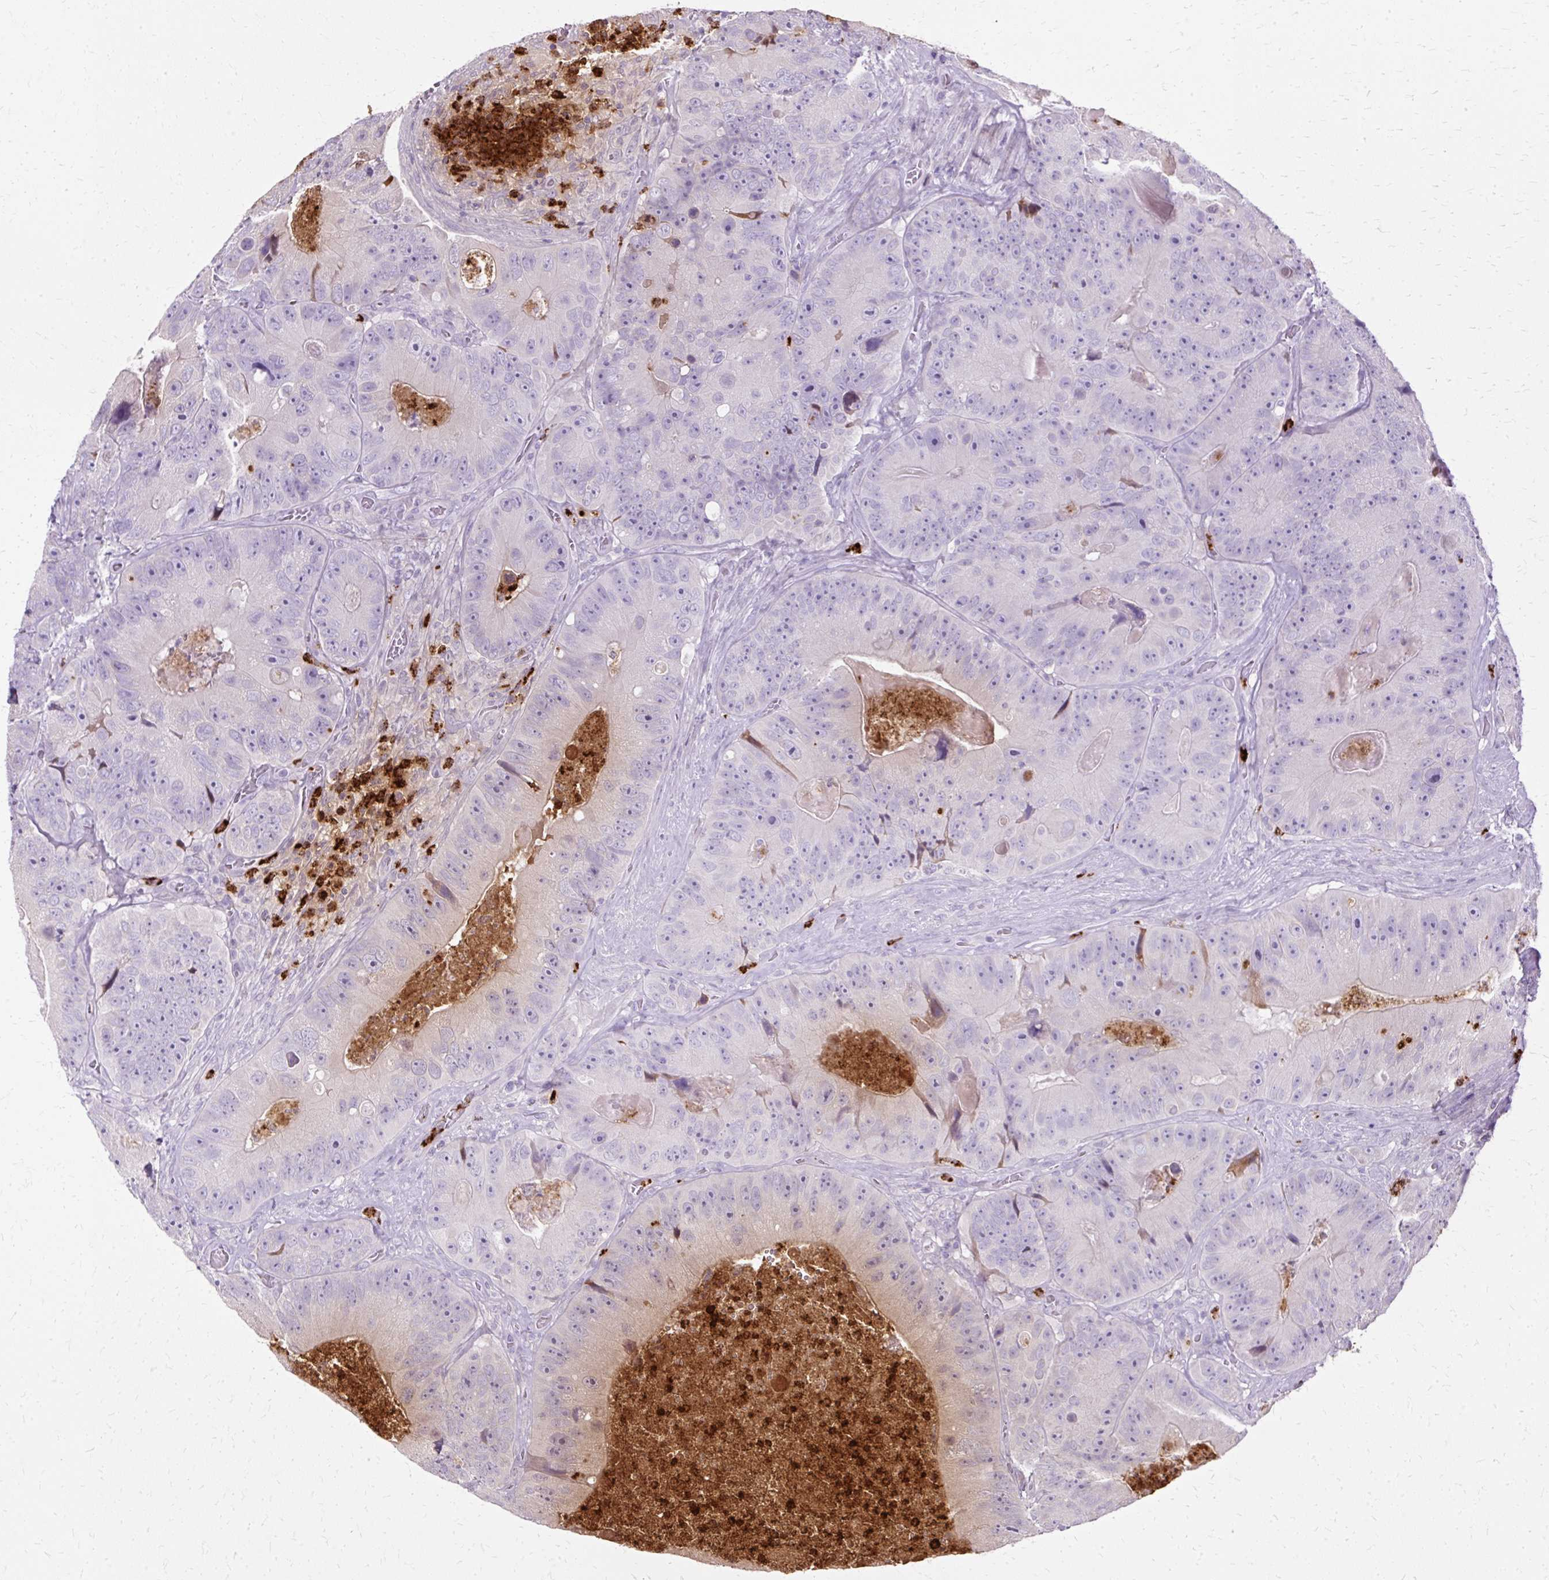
{"staining": {"intensity": "negative", "quantity": "none", "location": "none"}, "tissue": "colorectal cancer", "cell_type": "Tumor cells", "image_type": "cancer", "snomed": [{"axis": "morphology", "description": "Adenocarcinoma, NOS"}, {"axis": "topography", "description": "Colon"}], "caption": "Tumor cells show no significant staining in colorectal cancer (adenocarcinoma).", "gene": "DEFA1", "patient": {"sex": "female", "age": 86}}